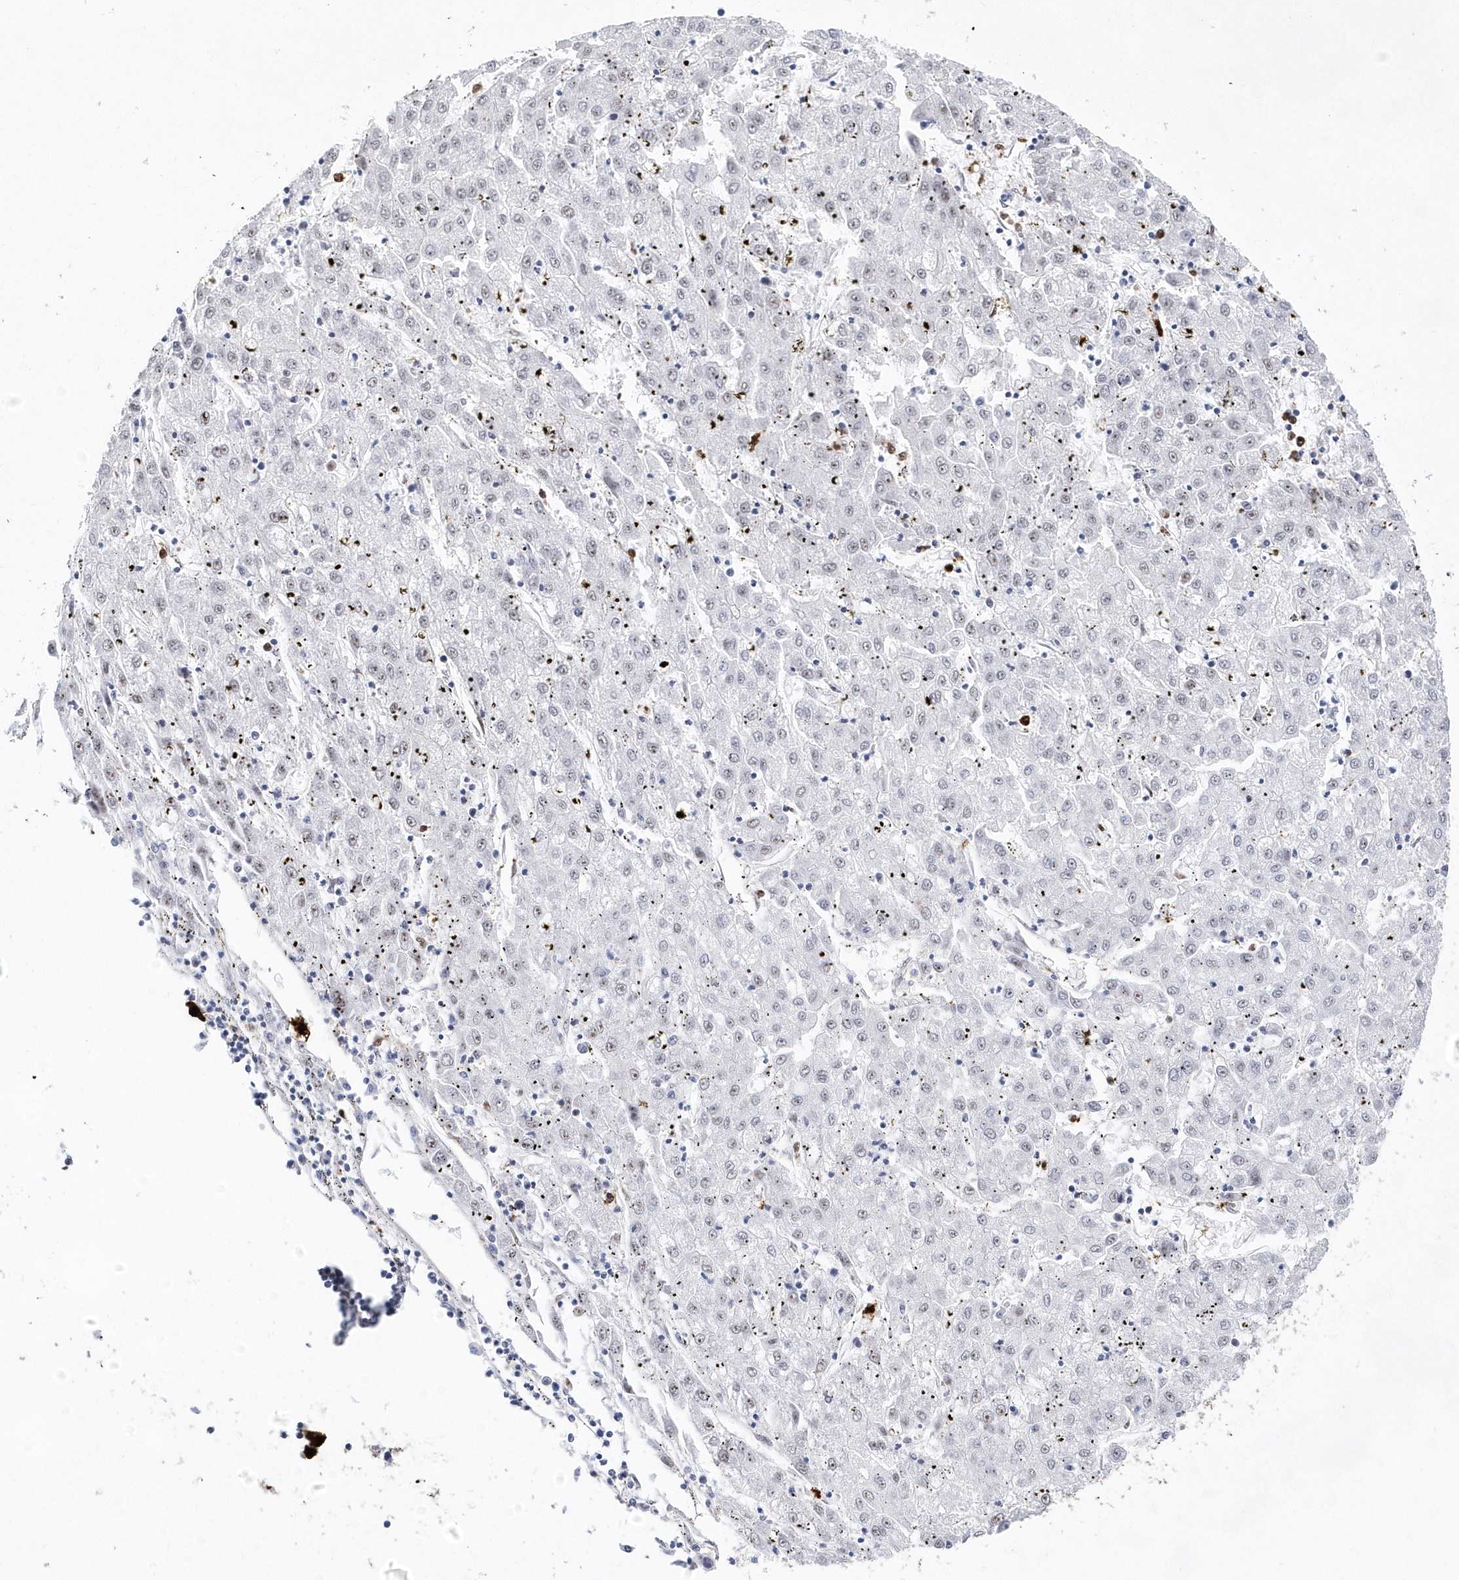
{"staining": {"intensity": "weak", "quantity": "25%-75%", "location": "cytoplasmic/membranous"}, "tissue": "liver cancer", "cell_type": "Tumor cells", "image_type": "cancer", "snomed": [{"axis": "morphology", "description": "Carcinoma, Hepatocellular, NOS"}, {"axis": "topography", "description": "Liver"}], "caption": "Approximately 25%-75% of tumor cells in liver cancer display weak cytoplasmic/membranous protein expression as visualized by brown immunohistochemical staining.", "gene": "RPP30", "patient": {"sex": "male", "age": 72}}